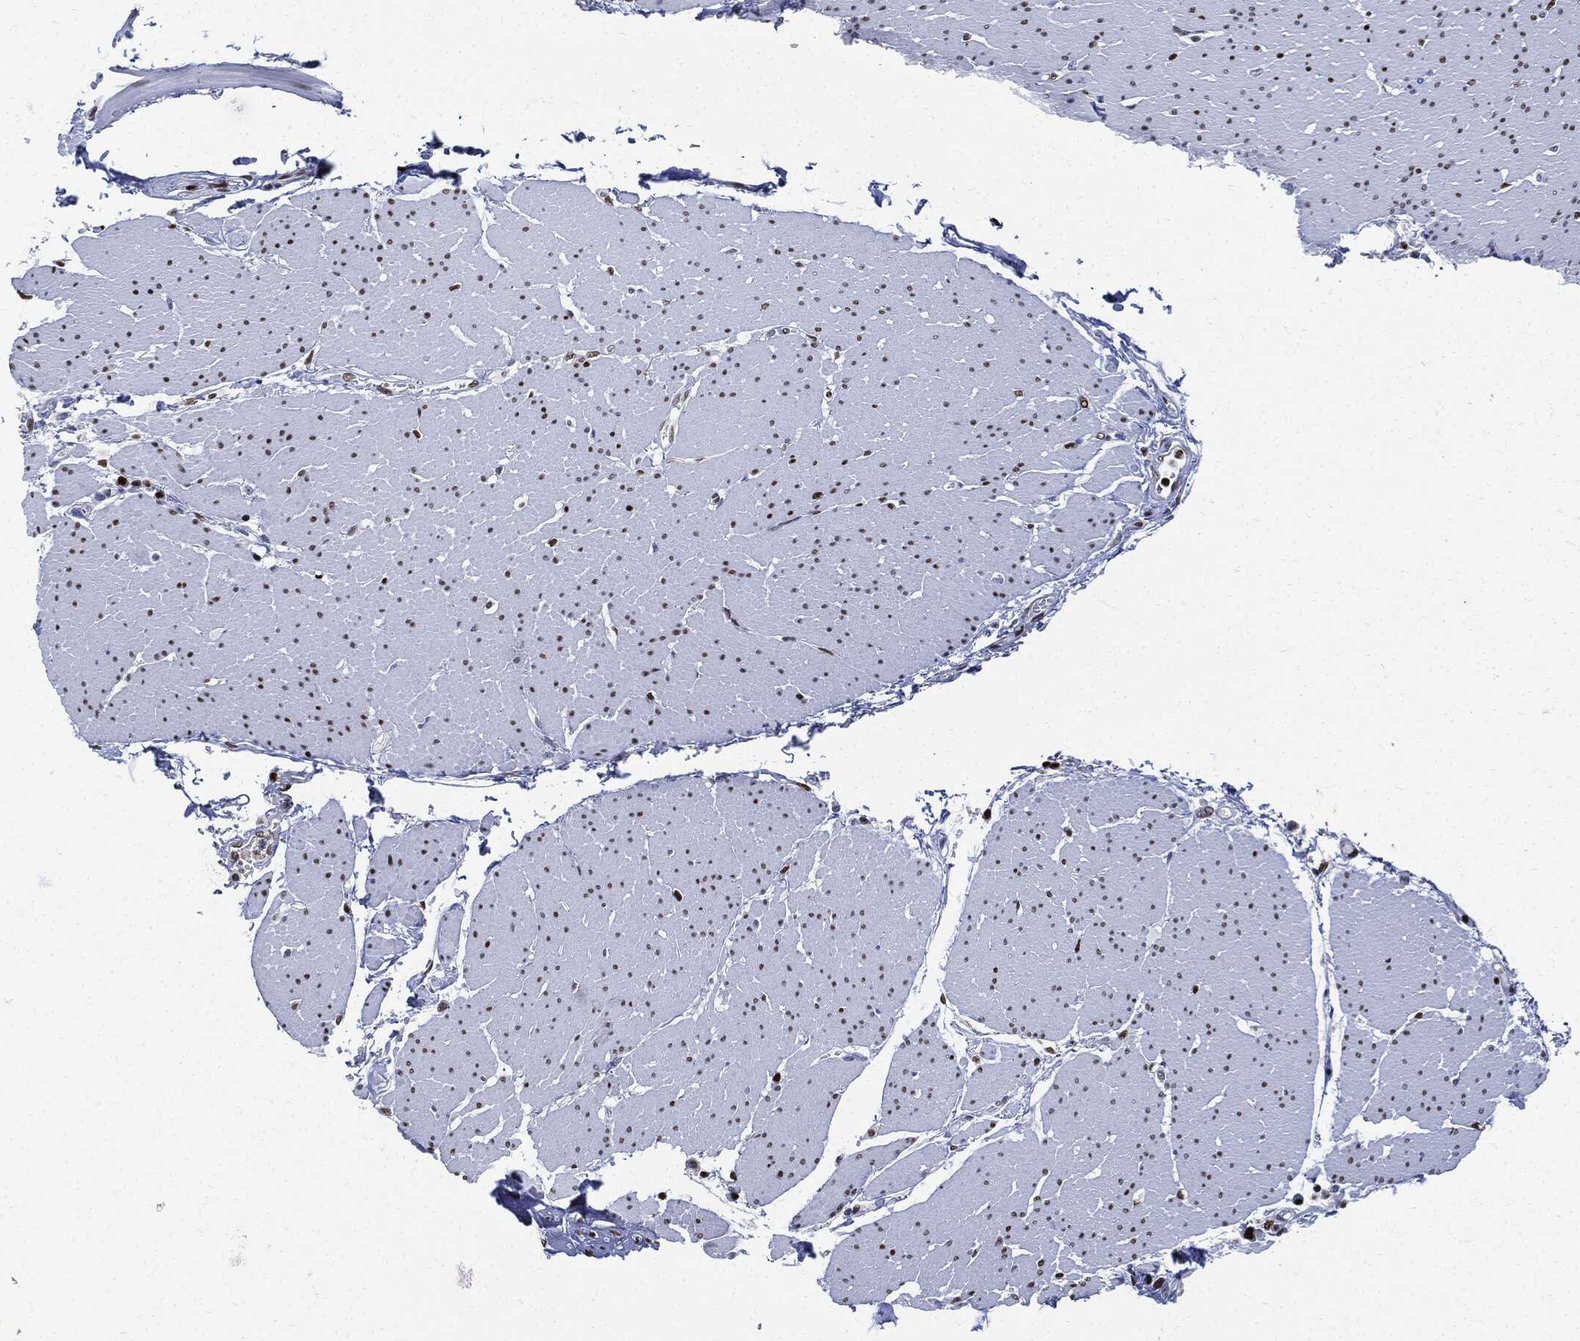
{"staining": {"intensity": "strong", "quantity": ">75%", "location": "nuclear"}, "tissue": "smooth muscle", "cell_type": "Smooth muscle cells", "image_type": "normal", "snomed": [{"axis": "morphology", "description": "Normal tissue, NOS"}, {"axis": "topography", "description": "Smooth muscle"}, {"axis": "topography", "description": "Anal"}], "caption": "Smooth muscle stained for a protein shows strong nuclear positivity in smooth muscle cells.", "gene": "PCNA", "patient": {"sex": "male", "age": 83}}